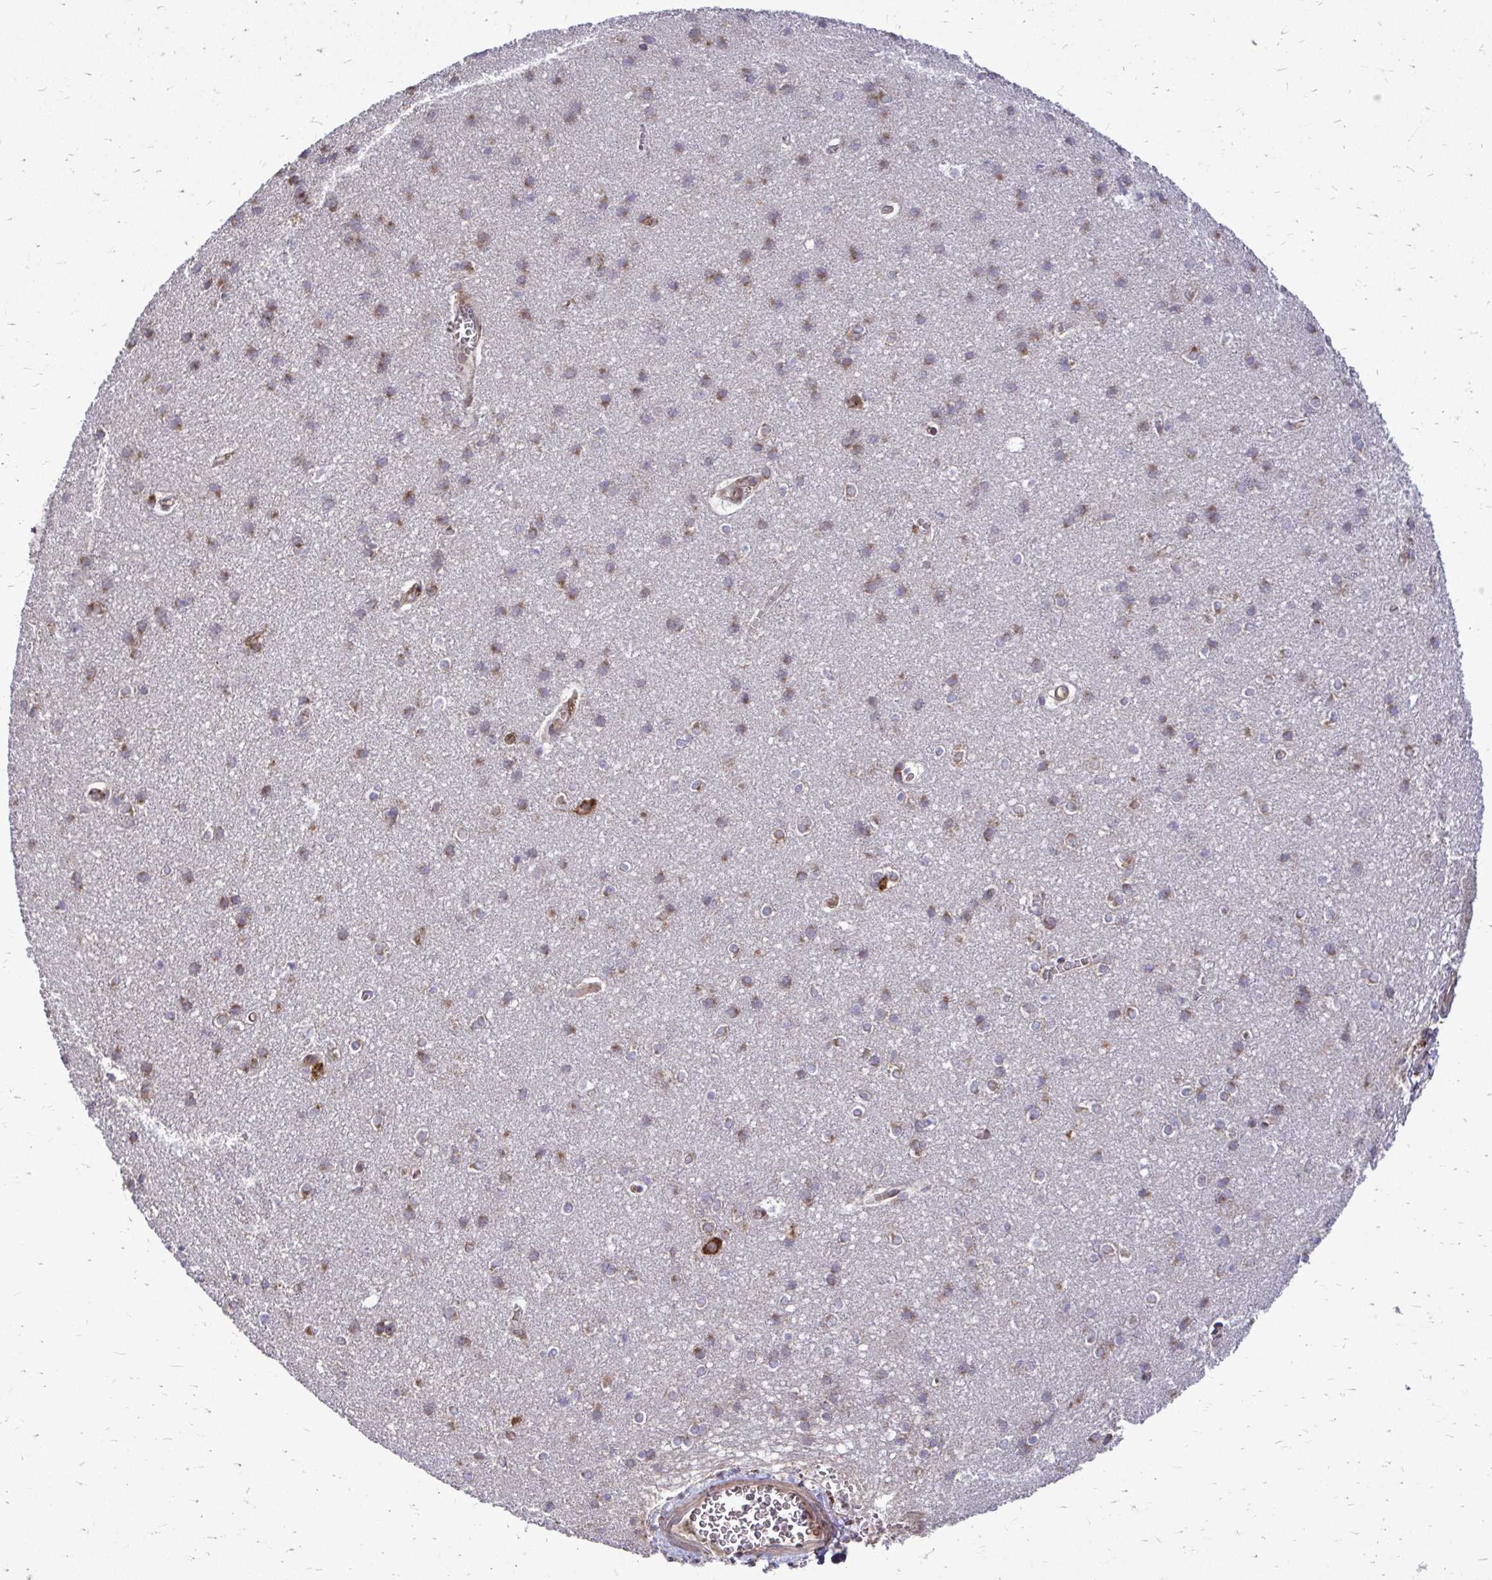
{"staining": {"intensity": "weak", "quantity": ">75%", "location": "cytoplasmic/membranous"}, "tissue": "cerebral cortex", "cell_type": "Endothelial cells", "image_type": "normal", "snomed": [{"axis": "morphology", "description": "Normal tissue, NOS"}, {"axis": "topography", "description": "Cerebral cortex"}], "caption": "Benign cerebral cortex reveals weak cytoplasmic/membranous expression in about >75% of endothelial cells, visualized by immunohistochemistry. The staining was performed using DAB (3,3'-diaminobenzidine) to visualize the protein expression in brown, while the nuclei were stained in blue with hematoxylin (Magnification: 20x).", "gene": "FMR1", "patient": {"sex": "male", "age": 37}}